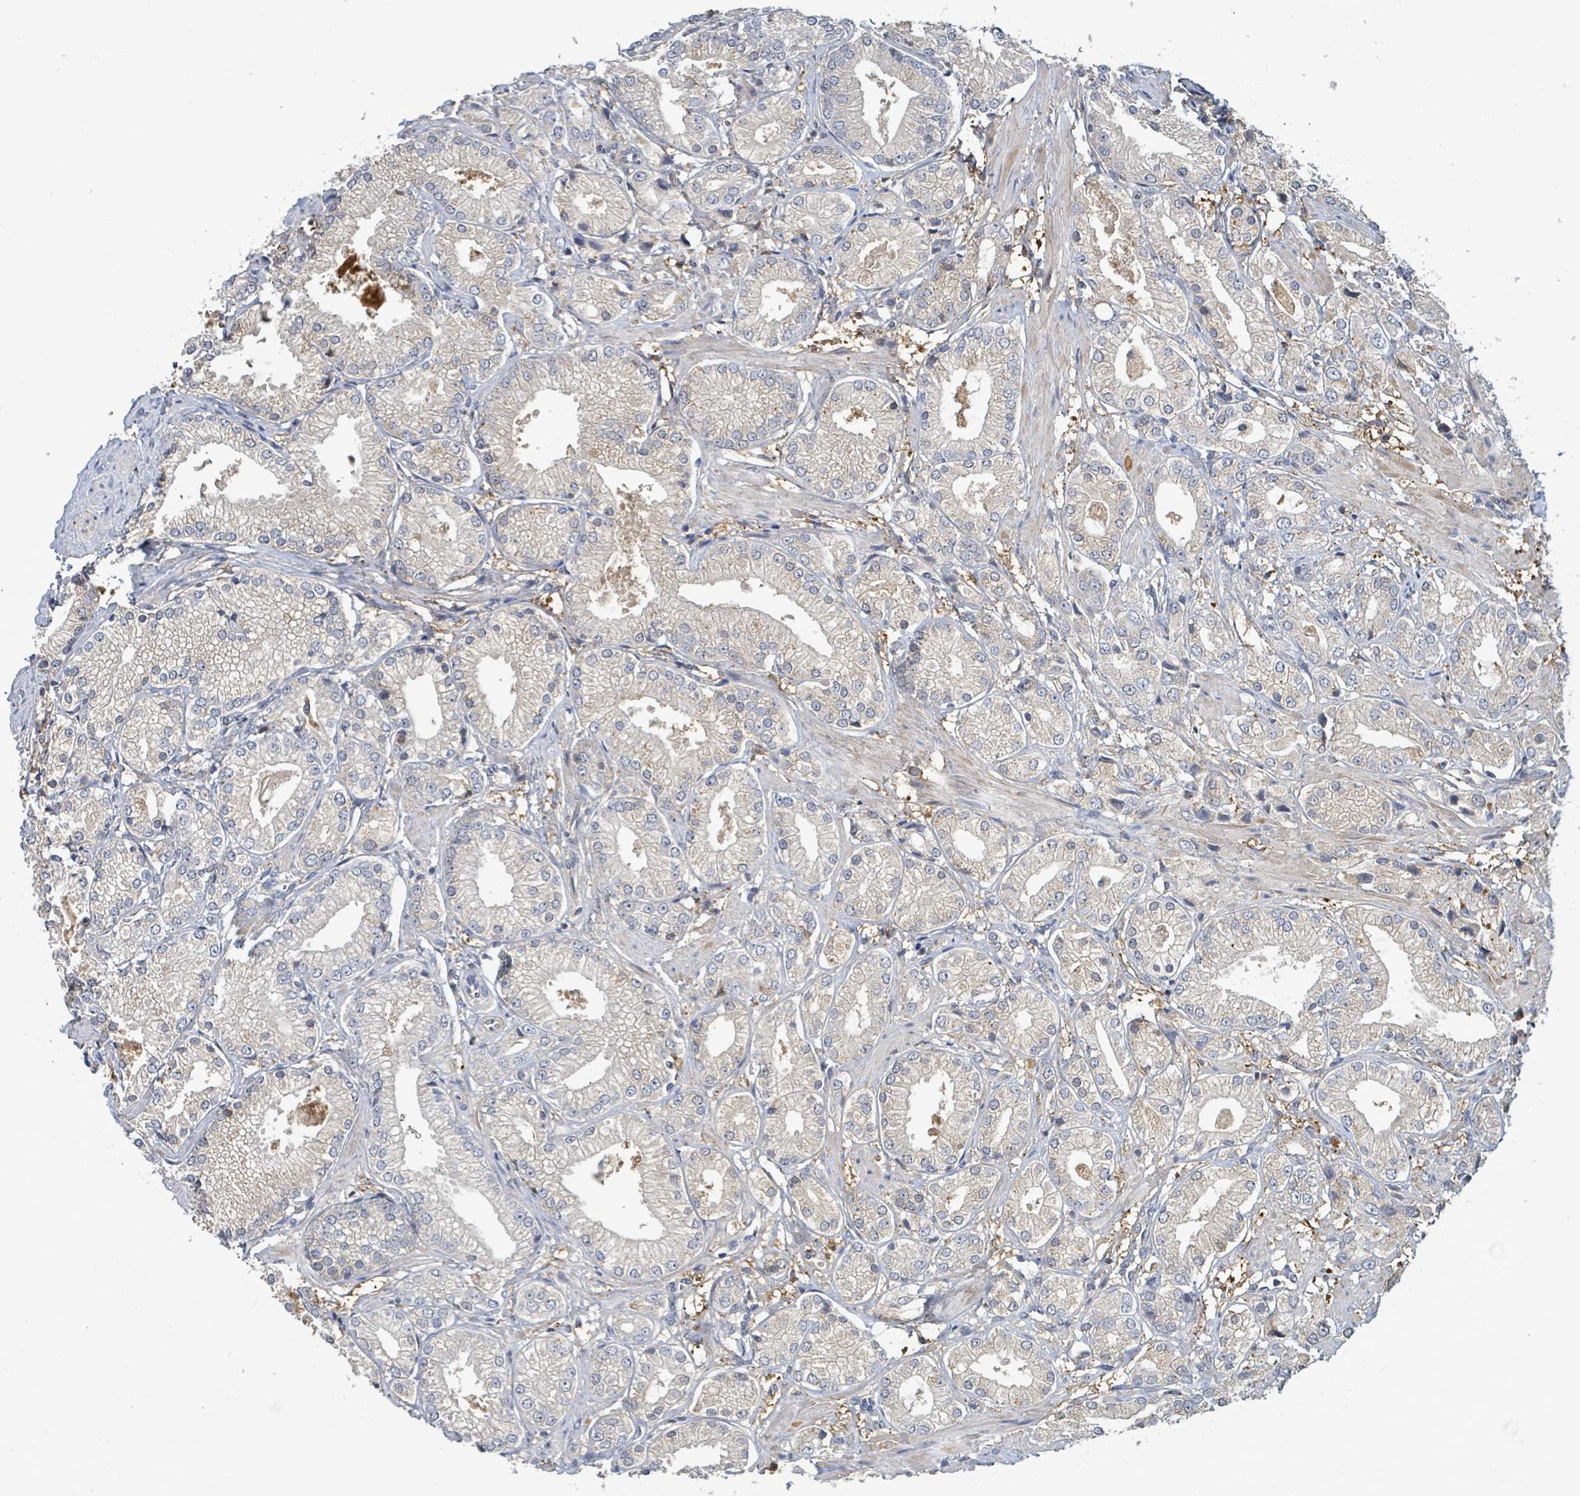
{"staining": {"intensity": "negative", "quantity": "none", "location": "none"}, "tissue": "prostate cancer", "cell_type": "Tumor cells", "image_type": "cancer", "snomed": [{"axis": "morphology", "description": "Adenocarcinoma, High grade"}, {"axis": "topography", "description": "Prostate and seminal vesicle, NOS"}], "caption": "This photomicrograph is of adenocarcinoma (high-grade) (prostate) stained with immunohistochemistry (IHC) to label a protein in brown with the nuclei are counter-stained blue. There is no expression in tumor cells.", "gene": "PGAM1", "patient": {"sex": "male", "age": 64}}